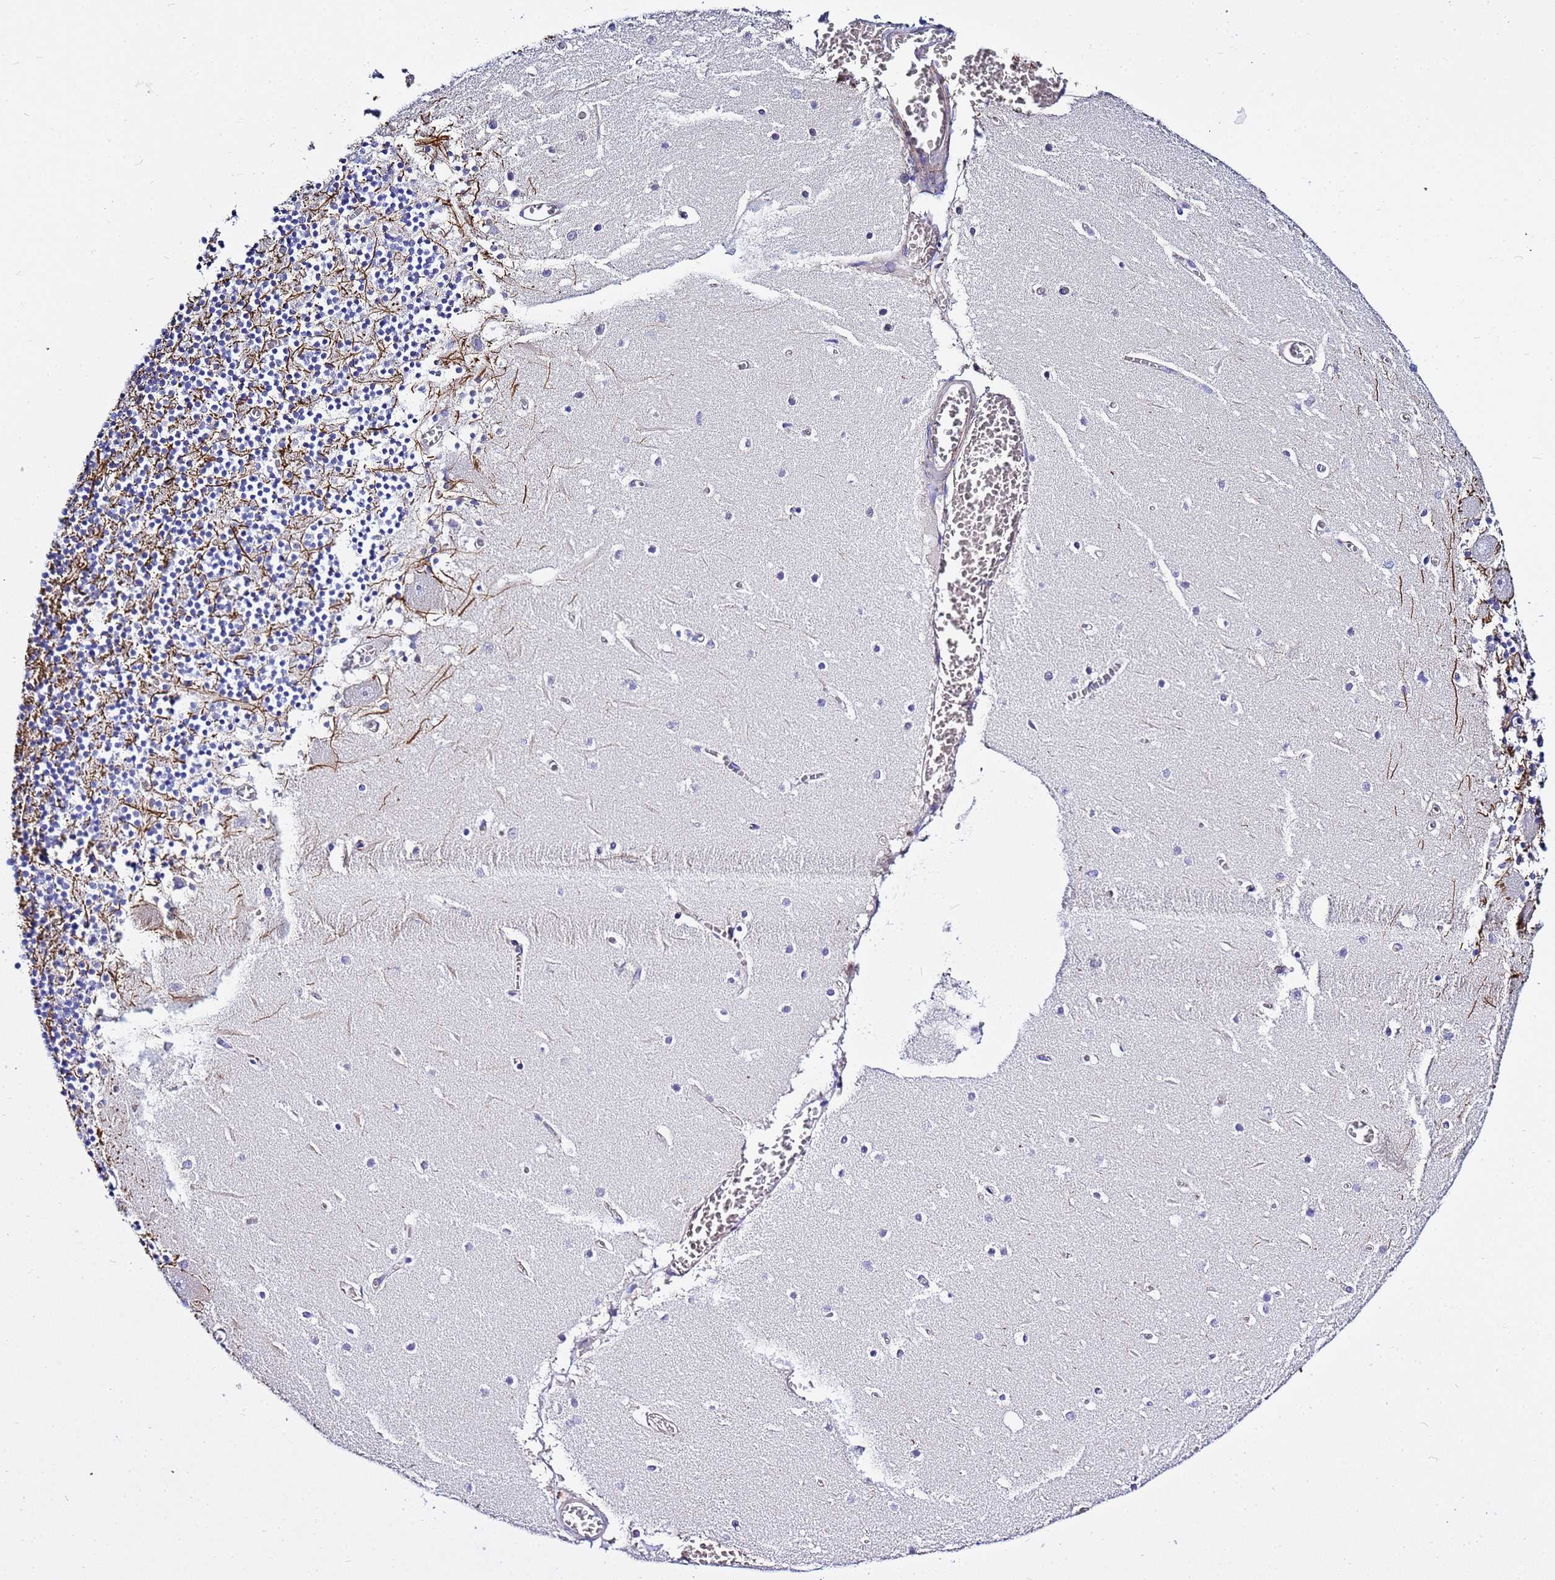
{"staining": {"intensity": "negative", "quantity": "none", "location": "none"}, "tissue": "cerebellum", "cell_type": "Cells in granular layer", "image_type": "normal", "snomed": [{"axis": "morphology", "description": "Normal tissue, NOS"}, {"axis": "topography", "description": "Cerebellum"}], "caption": "A photomicrograph of cerebellum stained for a protein exhibits no brown staining in cells in granular layer. (DAB IHC visualized using brightfield microscopy, high magnification).", "gene": "USP18", "patient": {"sex": "female", "age": 28}}